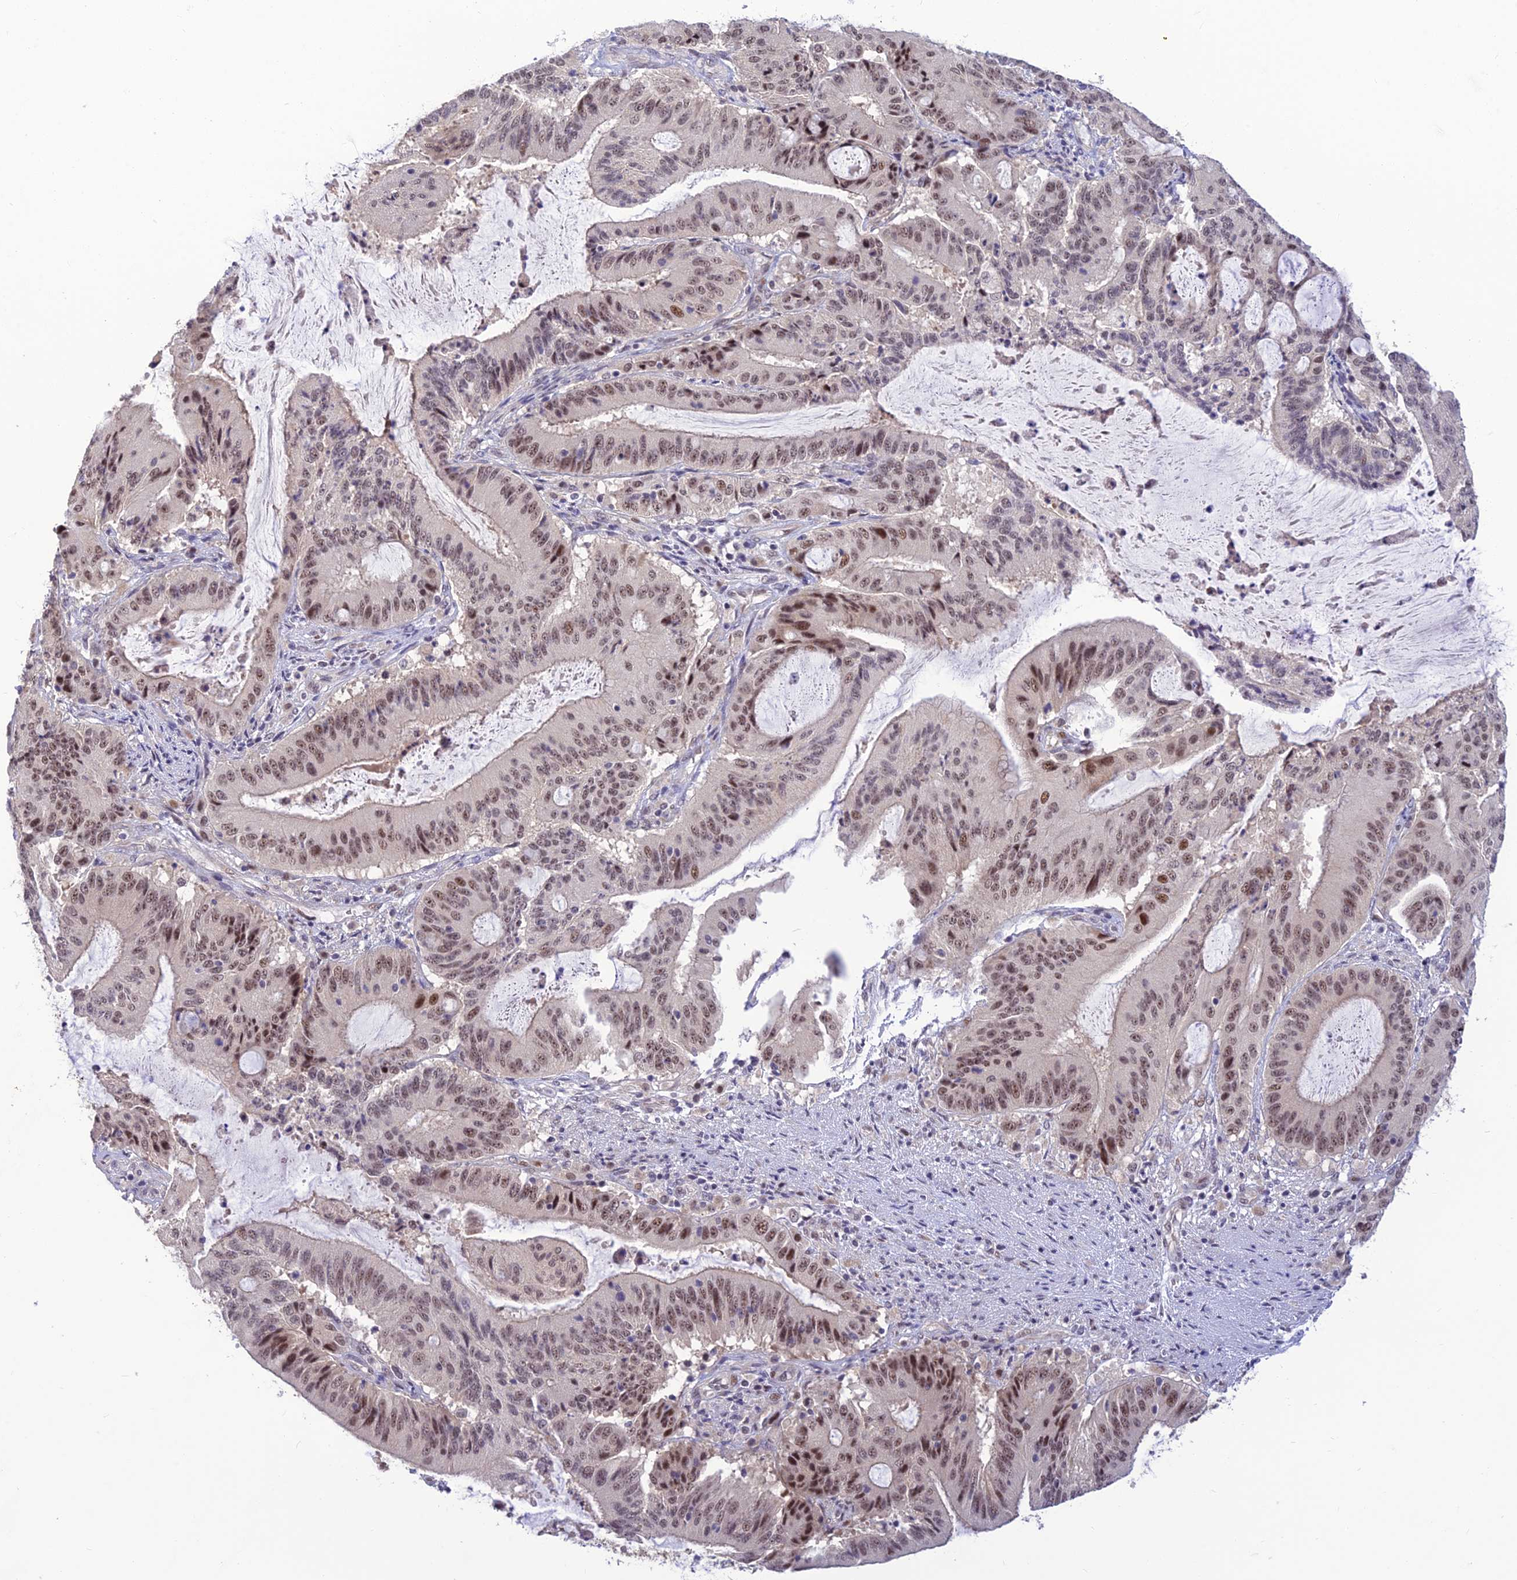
{"staining": {"intensity": "moderate", "quantity": "25%-75%", "location": "nuclear"}, "tissue": "liver cancer", "cell_type": "Tumor cells", "image_type": "cancer", "snomed": [{"axis": "morphology", "description": "Normal tissue, NOS"}, {"axis": "morphology", "description": "Cholangiocarcinoma"}, {"axis": "topography", "description": "Liver"}, {"axis": "topography", "description": "Peripheral nerve tissue"}], "caption": "DAB immunohistochemical staining of cholangiocarcinoma (liver) reveals moderate nuclear protein expression in approximately 25%-75% of tumor cells. The protein is stained brown, and the nuclei are stained in blue (DAB IHC with brightfield microscopy, high magnification).", "gene": "ASPDH", "patient": {"sex": "female", "age": 73}}